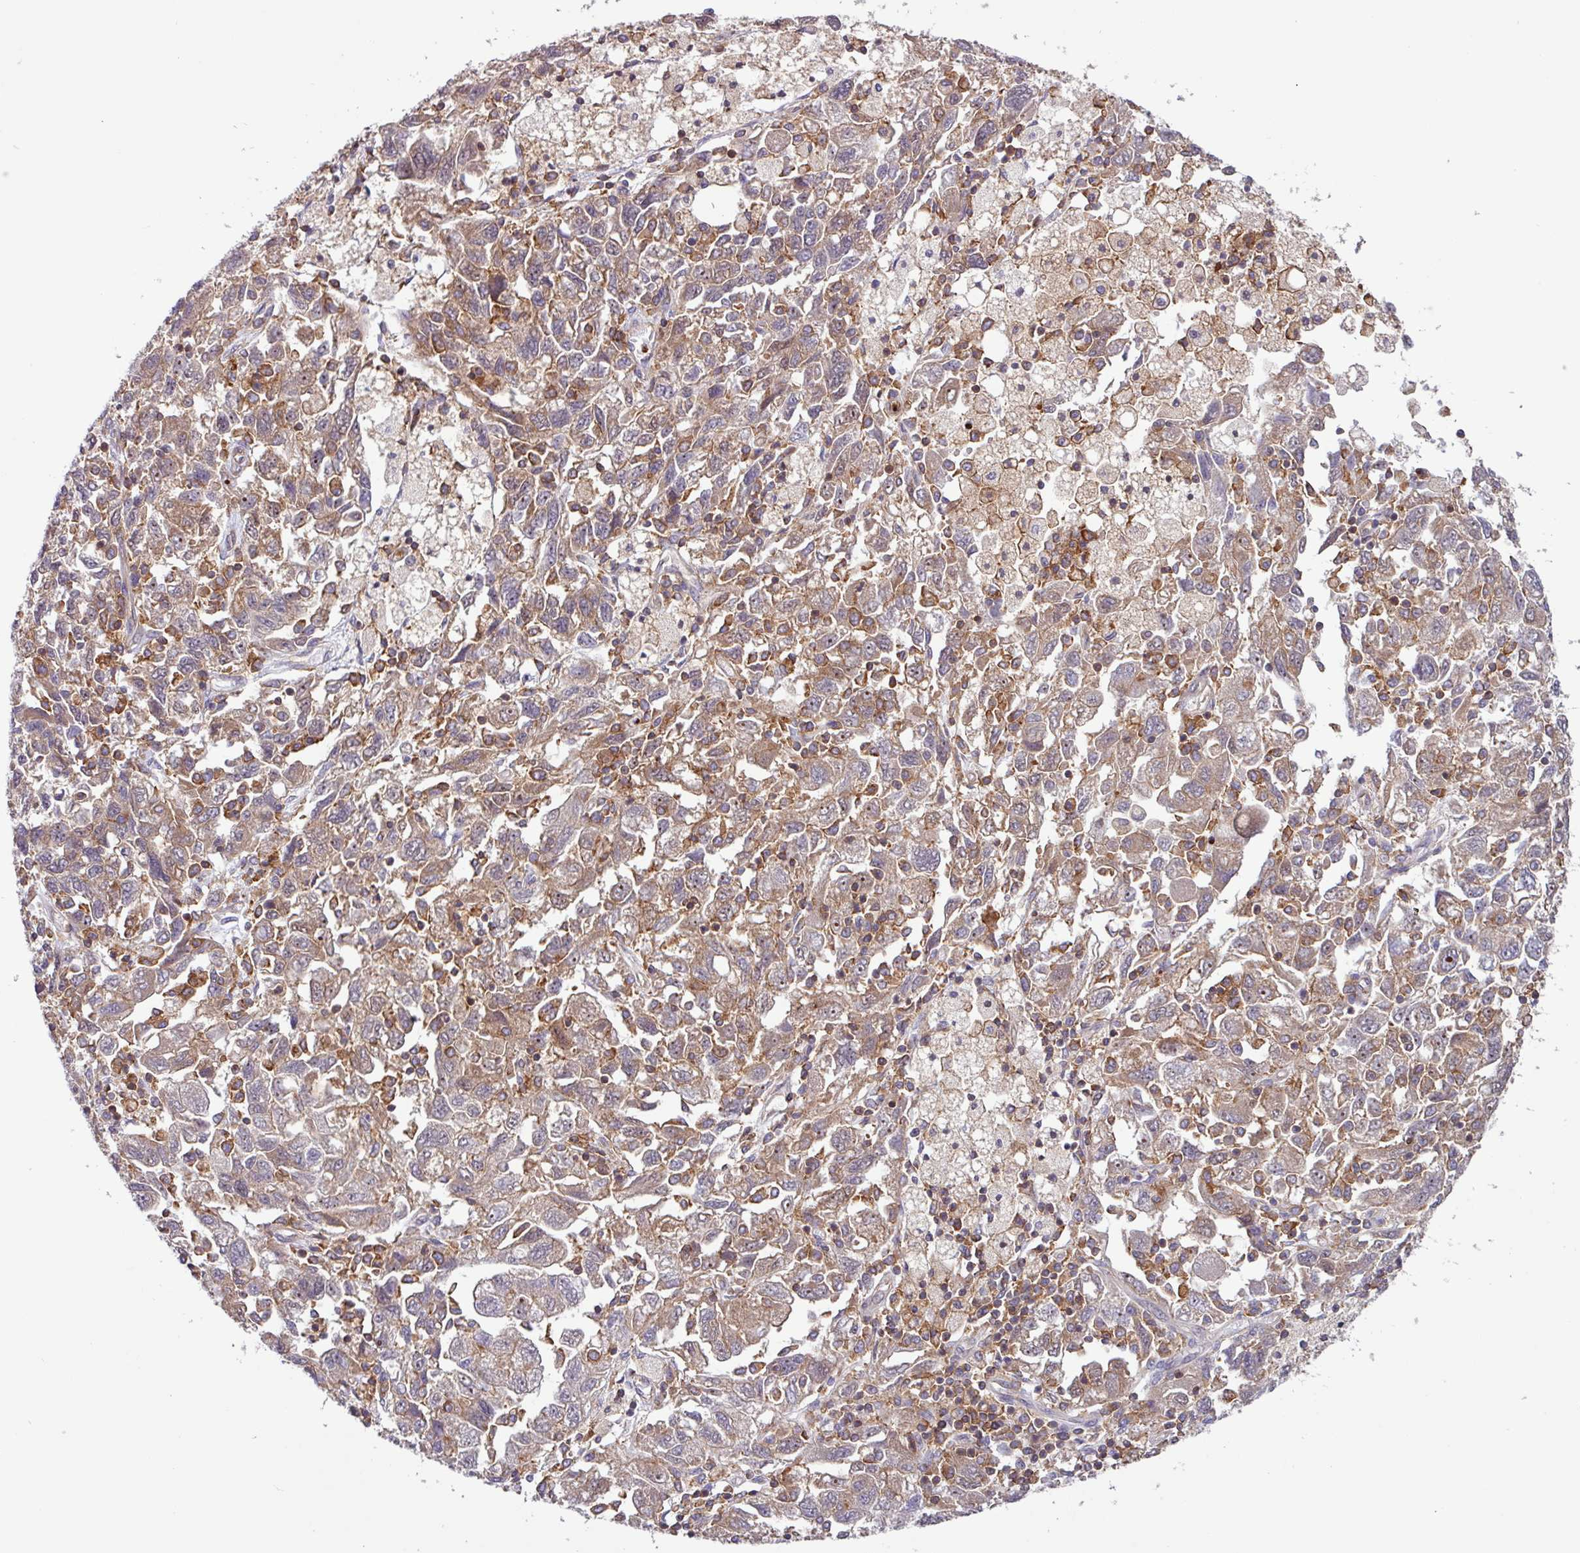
{"staining": {"intensity": "weak", "quantity": "25%-75%", "location": "cytoplasmic/membranous"}, "tissue": "ovarian cancer", "cell_type": "Tumor cells", "image_type": "cancer", "snomed": [{"axis": "morphology", "description": "Carcinoma, NOS"}, {"axis": "morphology", "description": "Cystadenocarcinoma, serous, NOS"}, {"axis": "topography", "description": "Ovary"}], "caption": "Tumor cells reveal low levels of weak cytoplasmic/membranous staining in approximately 25%-75% of cells in human ovarian cancer.", "gene": "ACTR3", "patient": {"sex": "female", "age": 69}}